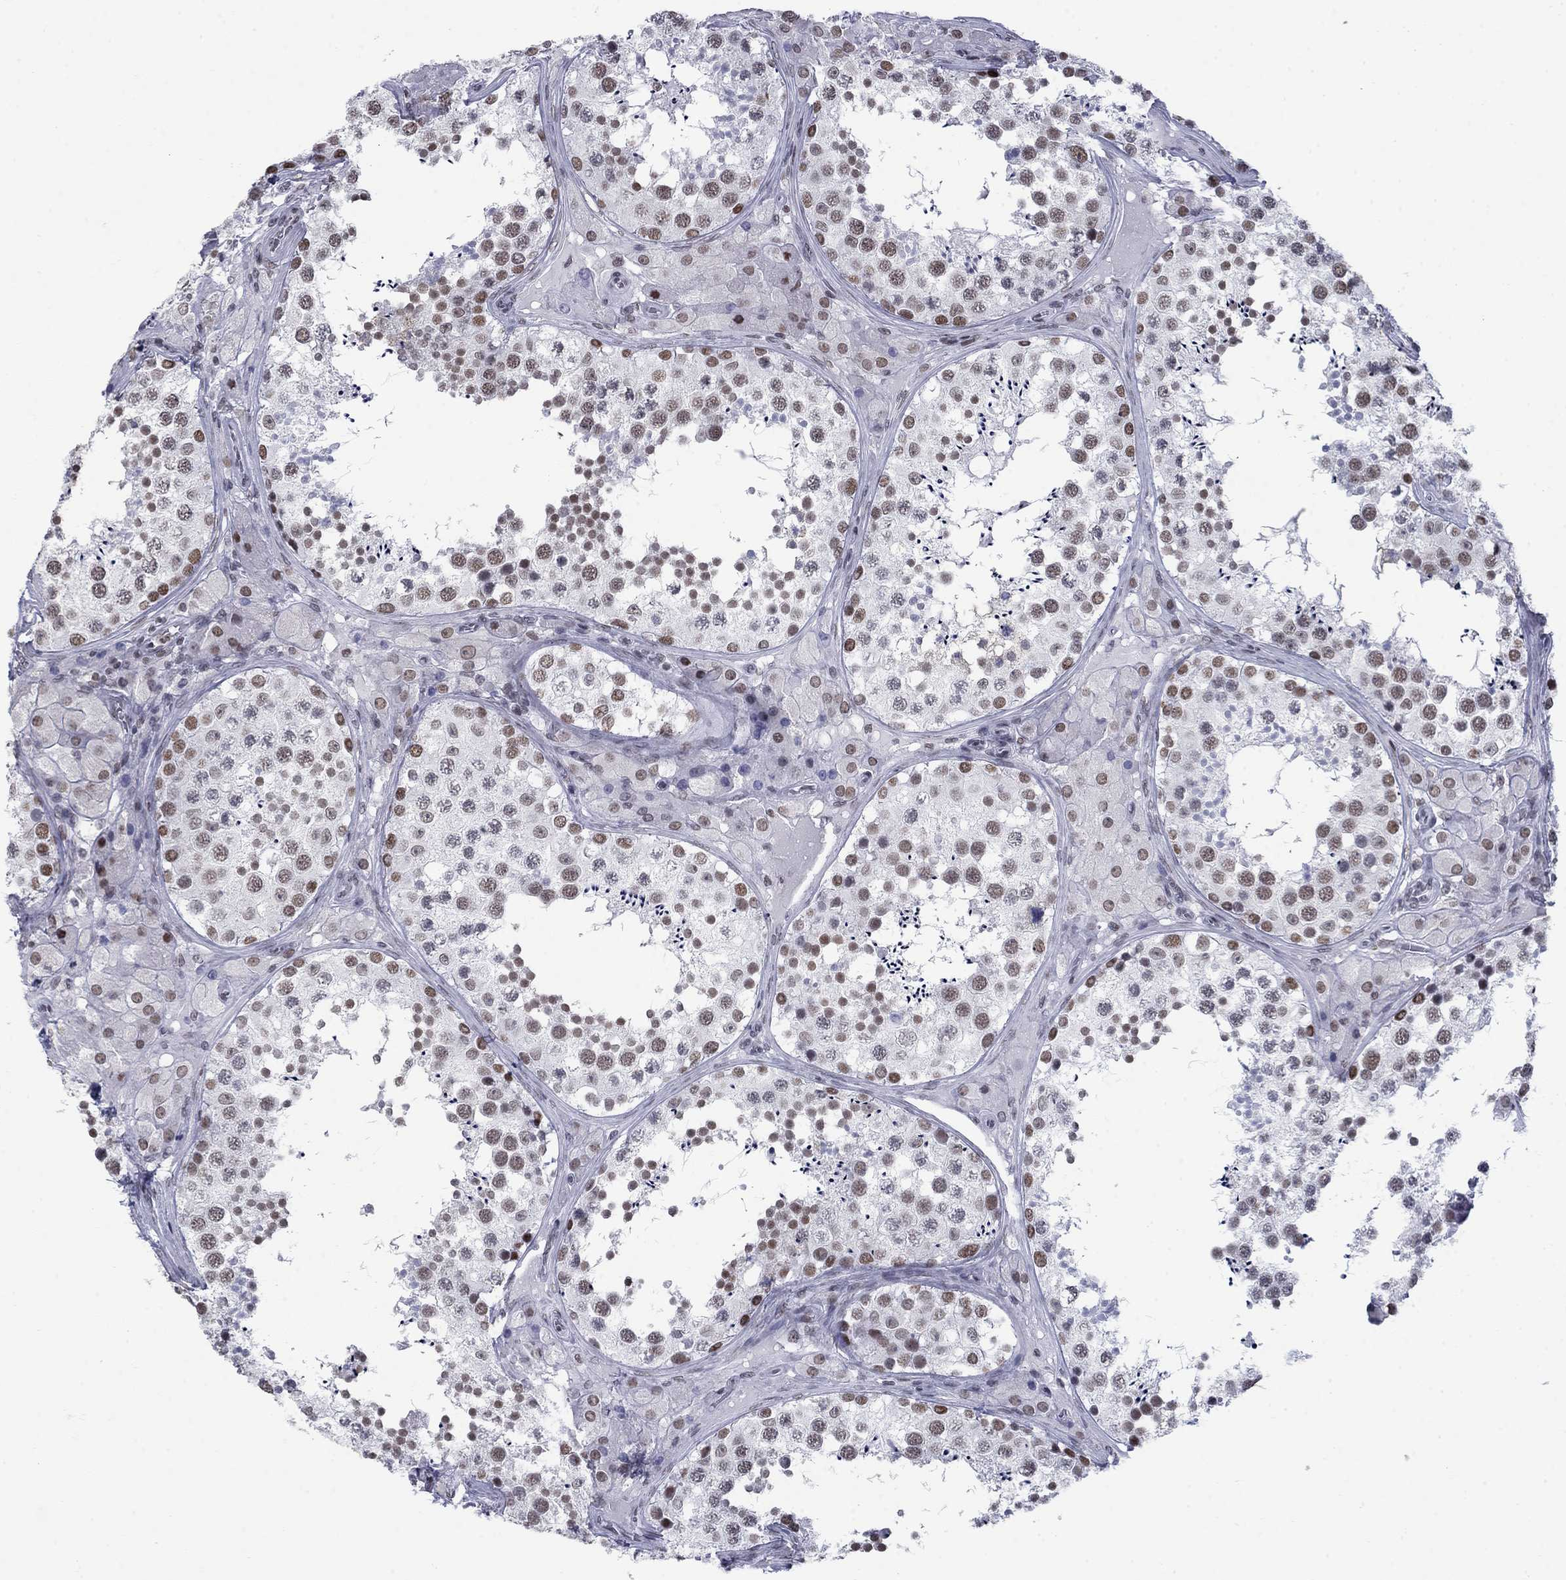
{"staining": {"intensity": "moderate", "quantity": "25%-75%", "location": "nuclear"}, "tissue": "testis", "cell_type": "Cells in seminiferous ducts", "image_type": "normal", "snomed": [{"axis": "morphology", "description": "Normal tissue, NOS"}, {"axis": "topography", "description": "Testis"}], "caption": "A brown stain labels moderate nuclear expression of a protein in cells in seminiferous ducts of normal testis. Using DAB (brown) and hematoxylin (blue) stains, captured at high magnification using brightfield microscopy.", "gene": "NPAS3", "patient": {"sex": "male", "age": 34}}